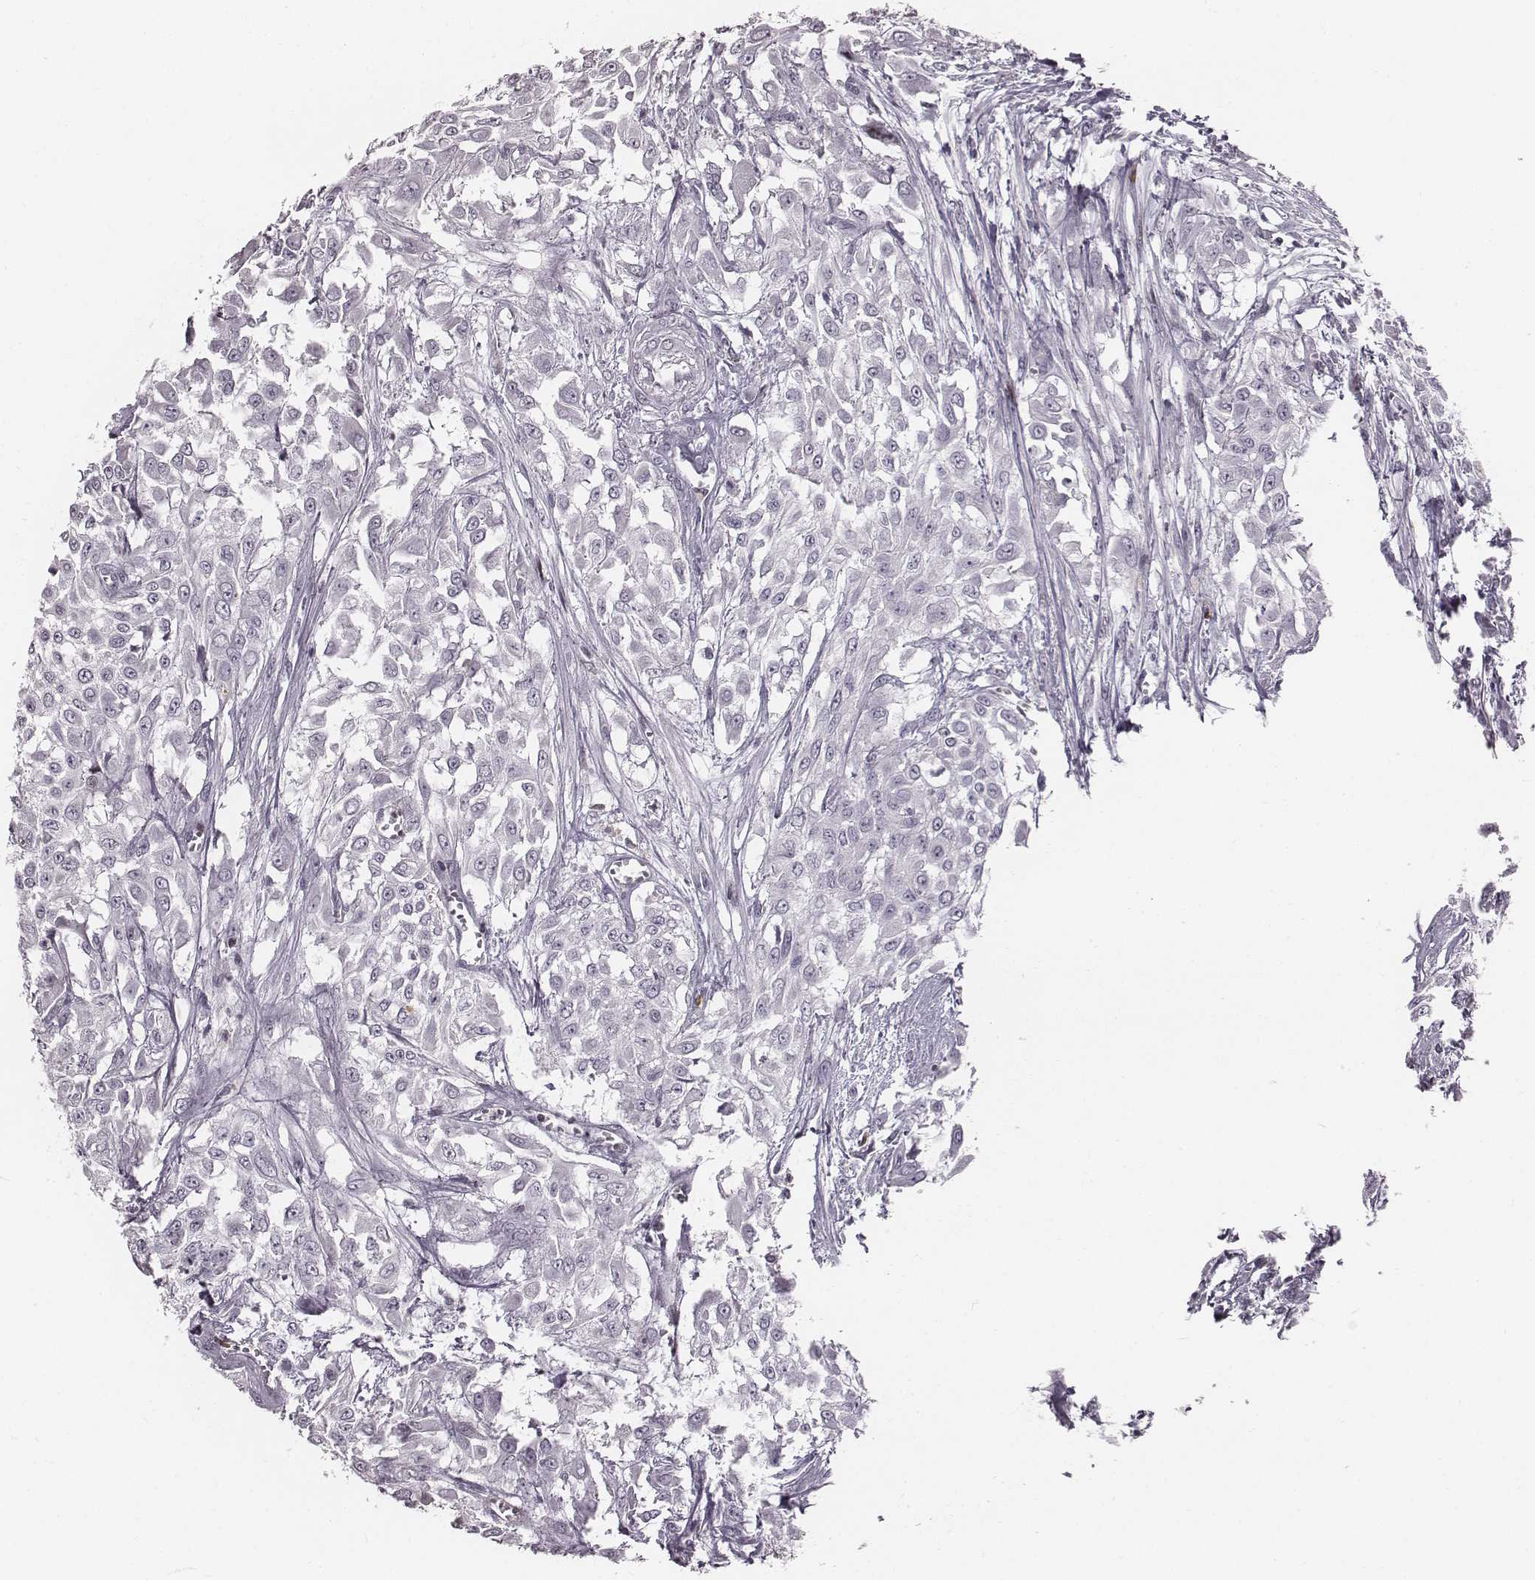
{"staining": {"intensity": "negative", "quantity": "none", "location": "none"}, "tissue": "urothelial cancer", "cell_type": "Tumor cells", "image_type": "cancer", "snomed": [{"axis": "morphology", "description": "Urothelial carcinoma, High grade"}, {"axis": "topography", "description": "Urinary bladder"}], "caption": "DAB immunohistochemical staining of human urothelial cancer shows no significant expression in tumor cells. The staining is performed using DAB (3,3'-diaminobenzidine) brown chromogen with nuclei counter-stained in using hematoxylin.", "gene": "NDC1", "patient": {"sex": "male", "age": 57}}